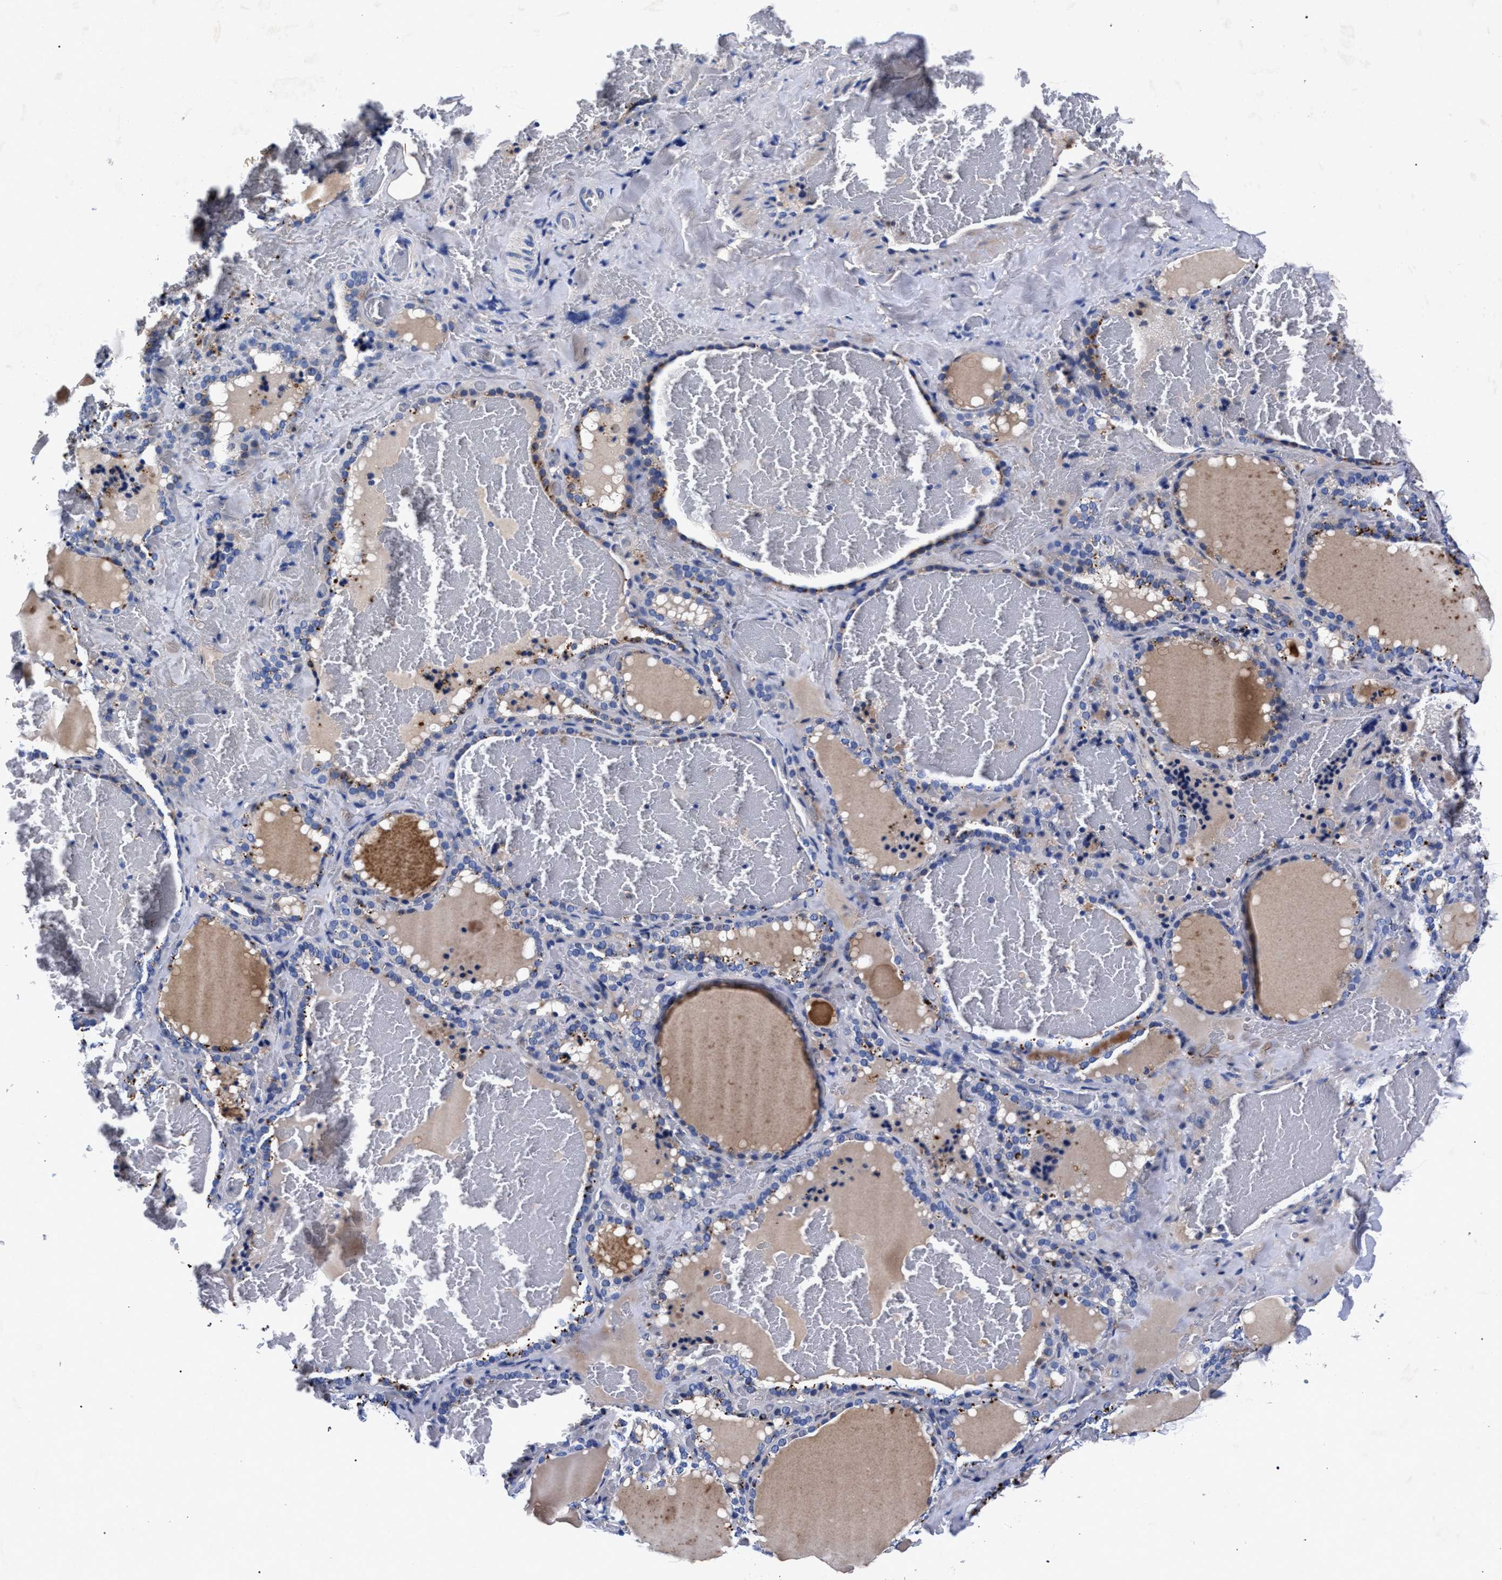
{"staining": {"intensity": "moderate", "quantity": "25%-75%", "location": "cytoplasmic/membranous"}, "tissue": "thyroid gland", "cell_type": "Glandular cells", "image_type": "normal", "snomed": [{"axis": "morphology", "description": "Normal tissue, NOS"}, {"axis": "topography", "description": "Thyroid gland"}], "caption": "A medium amount of moderate cytoplasmic/membranous expression is seen in about 25%-75% of glandular cells in benign thyroid gland. (Stains: DAB (3,3'-diaminobenzidine) in brown, nuclei in blue, Microscopy: brightfield microscopy at high magnification).", "gene": "HSD17B14", "patient": {"sex": "female", "age": 22}}